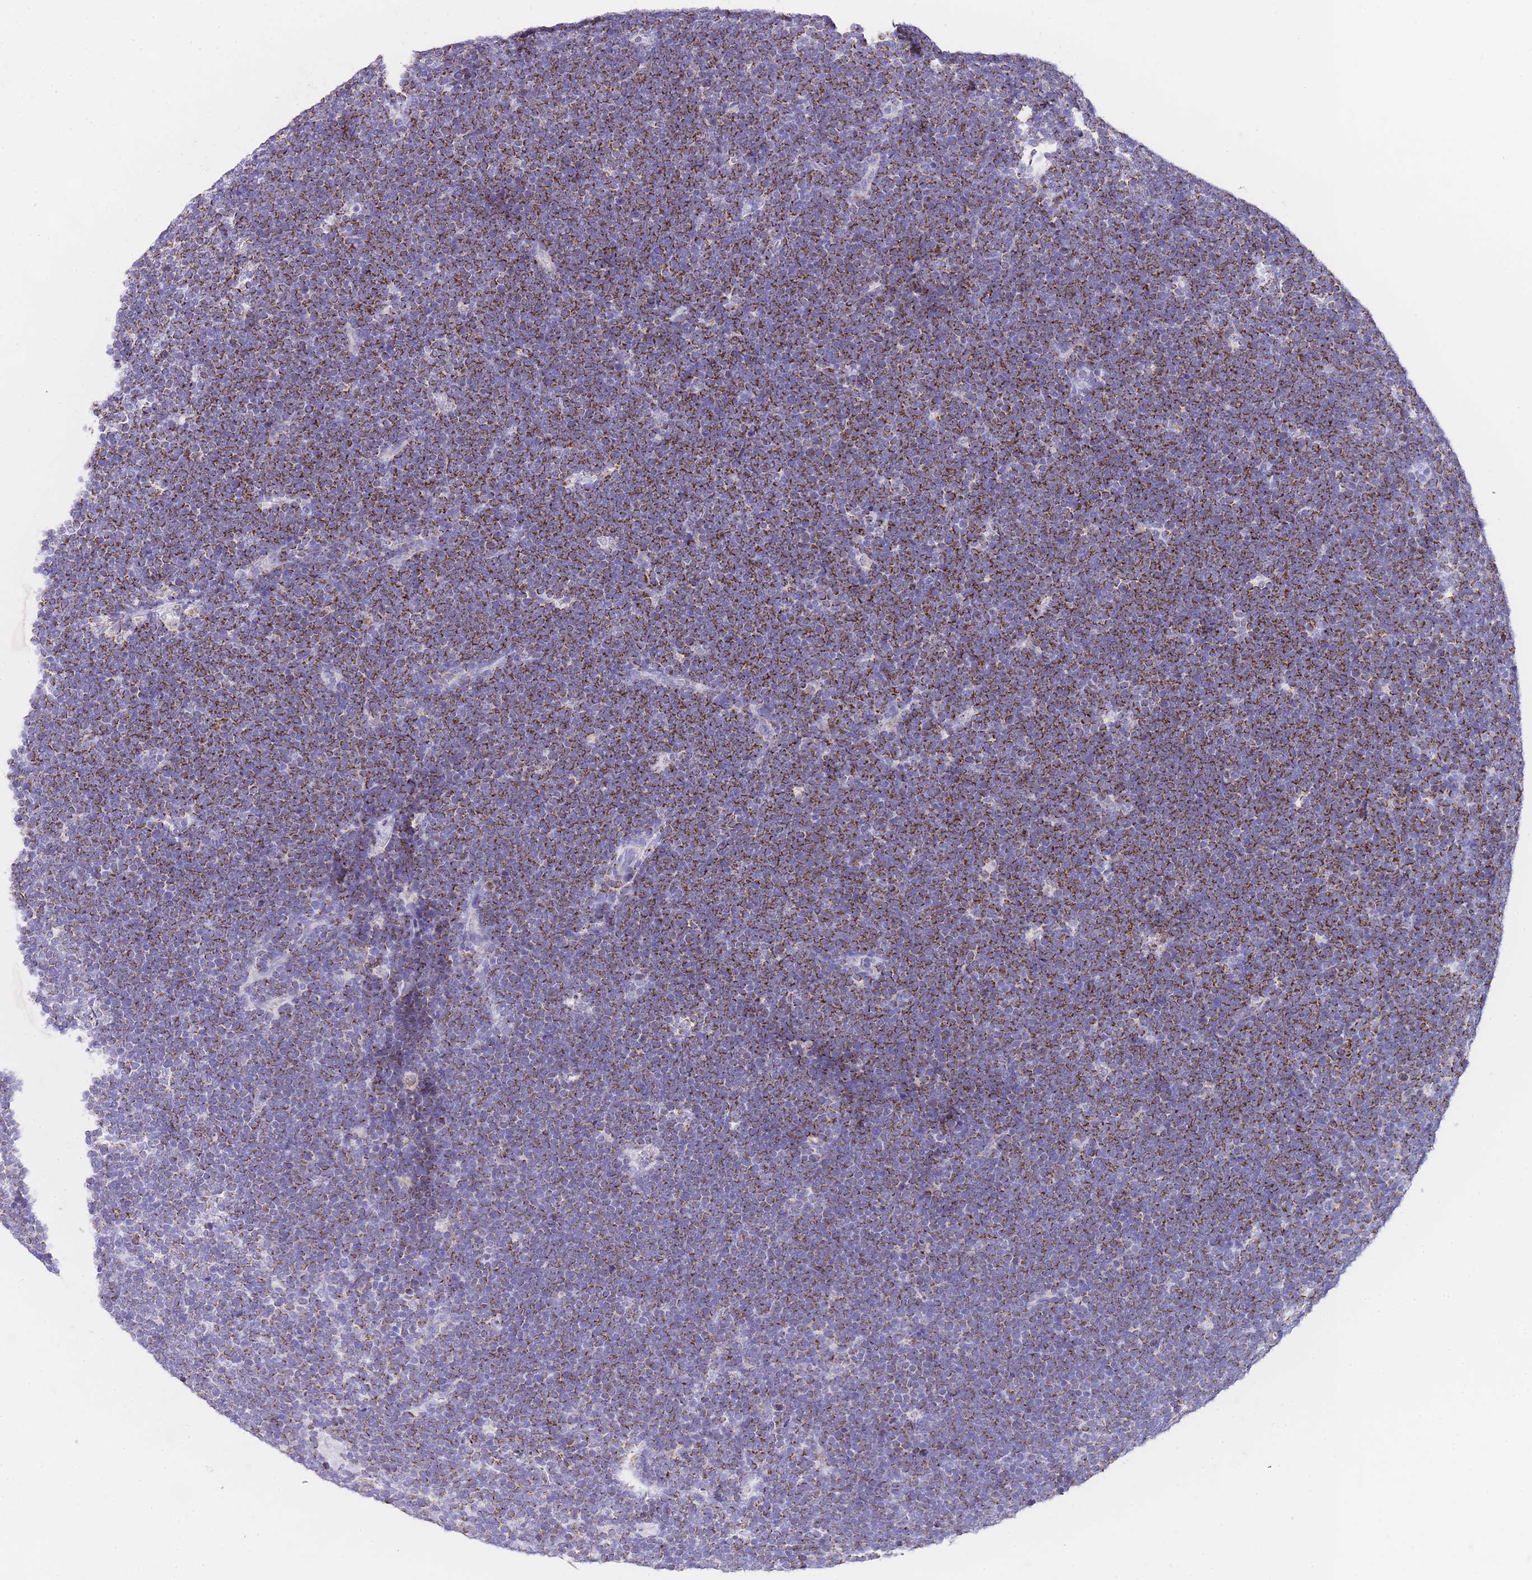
{"staining": {"intensity": "moderate", "quantity": ">75%", "location": "cytoplasmic/membranous"}, "tissue": "lymphoma", "cell_type": "Tumor cells", "image_type": "cancer", "snomed": [{"axis": "morphology", "description": "Malignant lymphoma, non-Hodgkin's type, High grade"}, {"axis": "topography", "description": "Lymph node"}], "caption": "A high-resolution image shows immunohistochemistry (IHC) staining of lymphoma, which shows moderate cytoplasmic/membranous staining in about >75% of tumor cells.", "gene": "NKD2", "patient": {"sex": "male", "age": 13}}